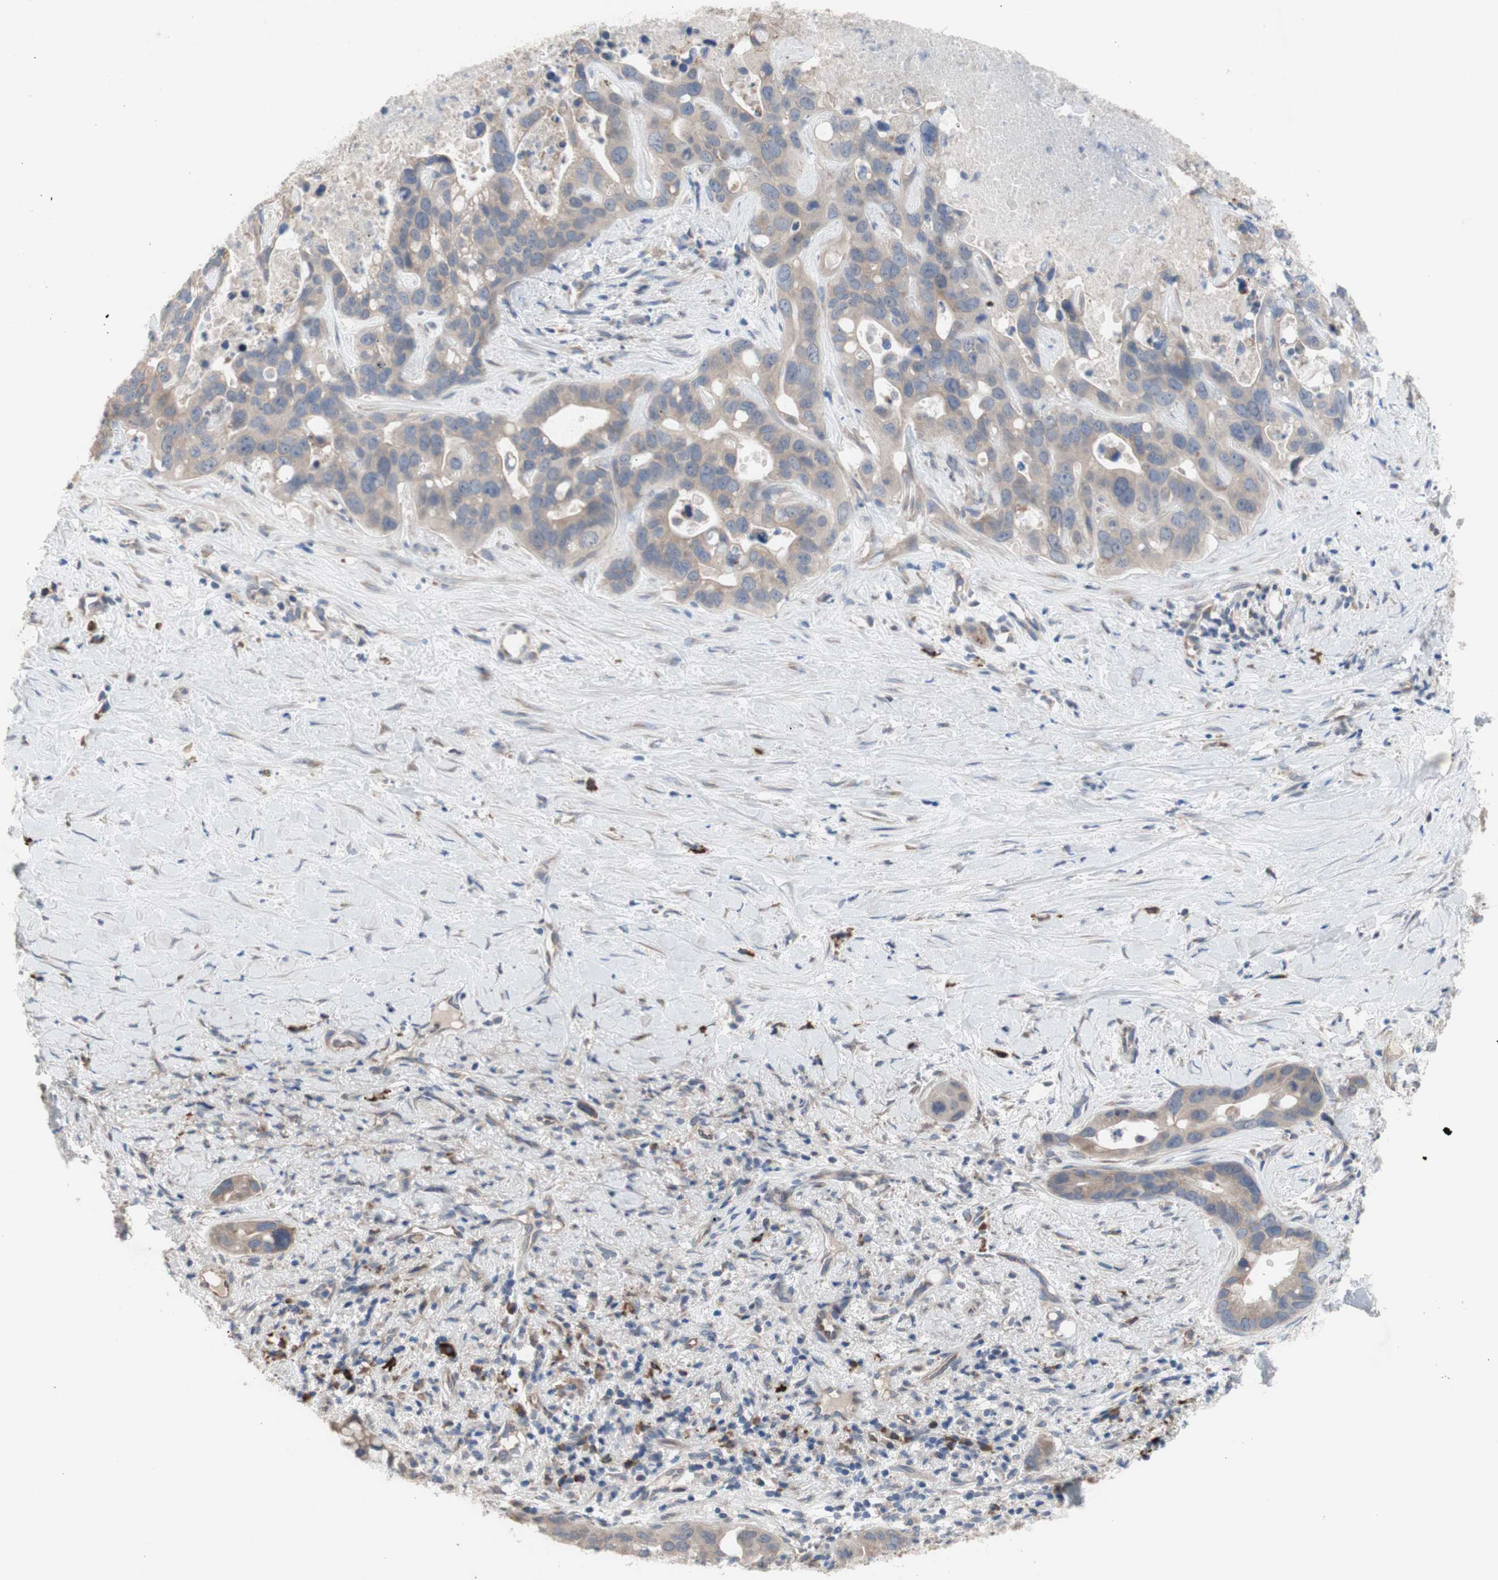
{"staining": {"intensity": "weak", "quantity": ">75%", "location": "cytoplasmic/membranous"}, "tissue": "liver cancer", "cell_type": "Tumor cells", "image_type": "cancer", "snomed": [{"axis": "morphology", "description": "Cholangiocarcinoma"}, {"axis": "topography", "description": "Liver"}], "caption": "This micrograph shows IHC staining of liver cholangiocarcinoma, with low weak cytoplasmic/membranous positivity in about >75% of tumor cells.", "gene": "TTC14", "patient": {"sex": "female", "age": 65}}